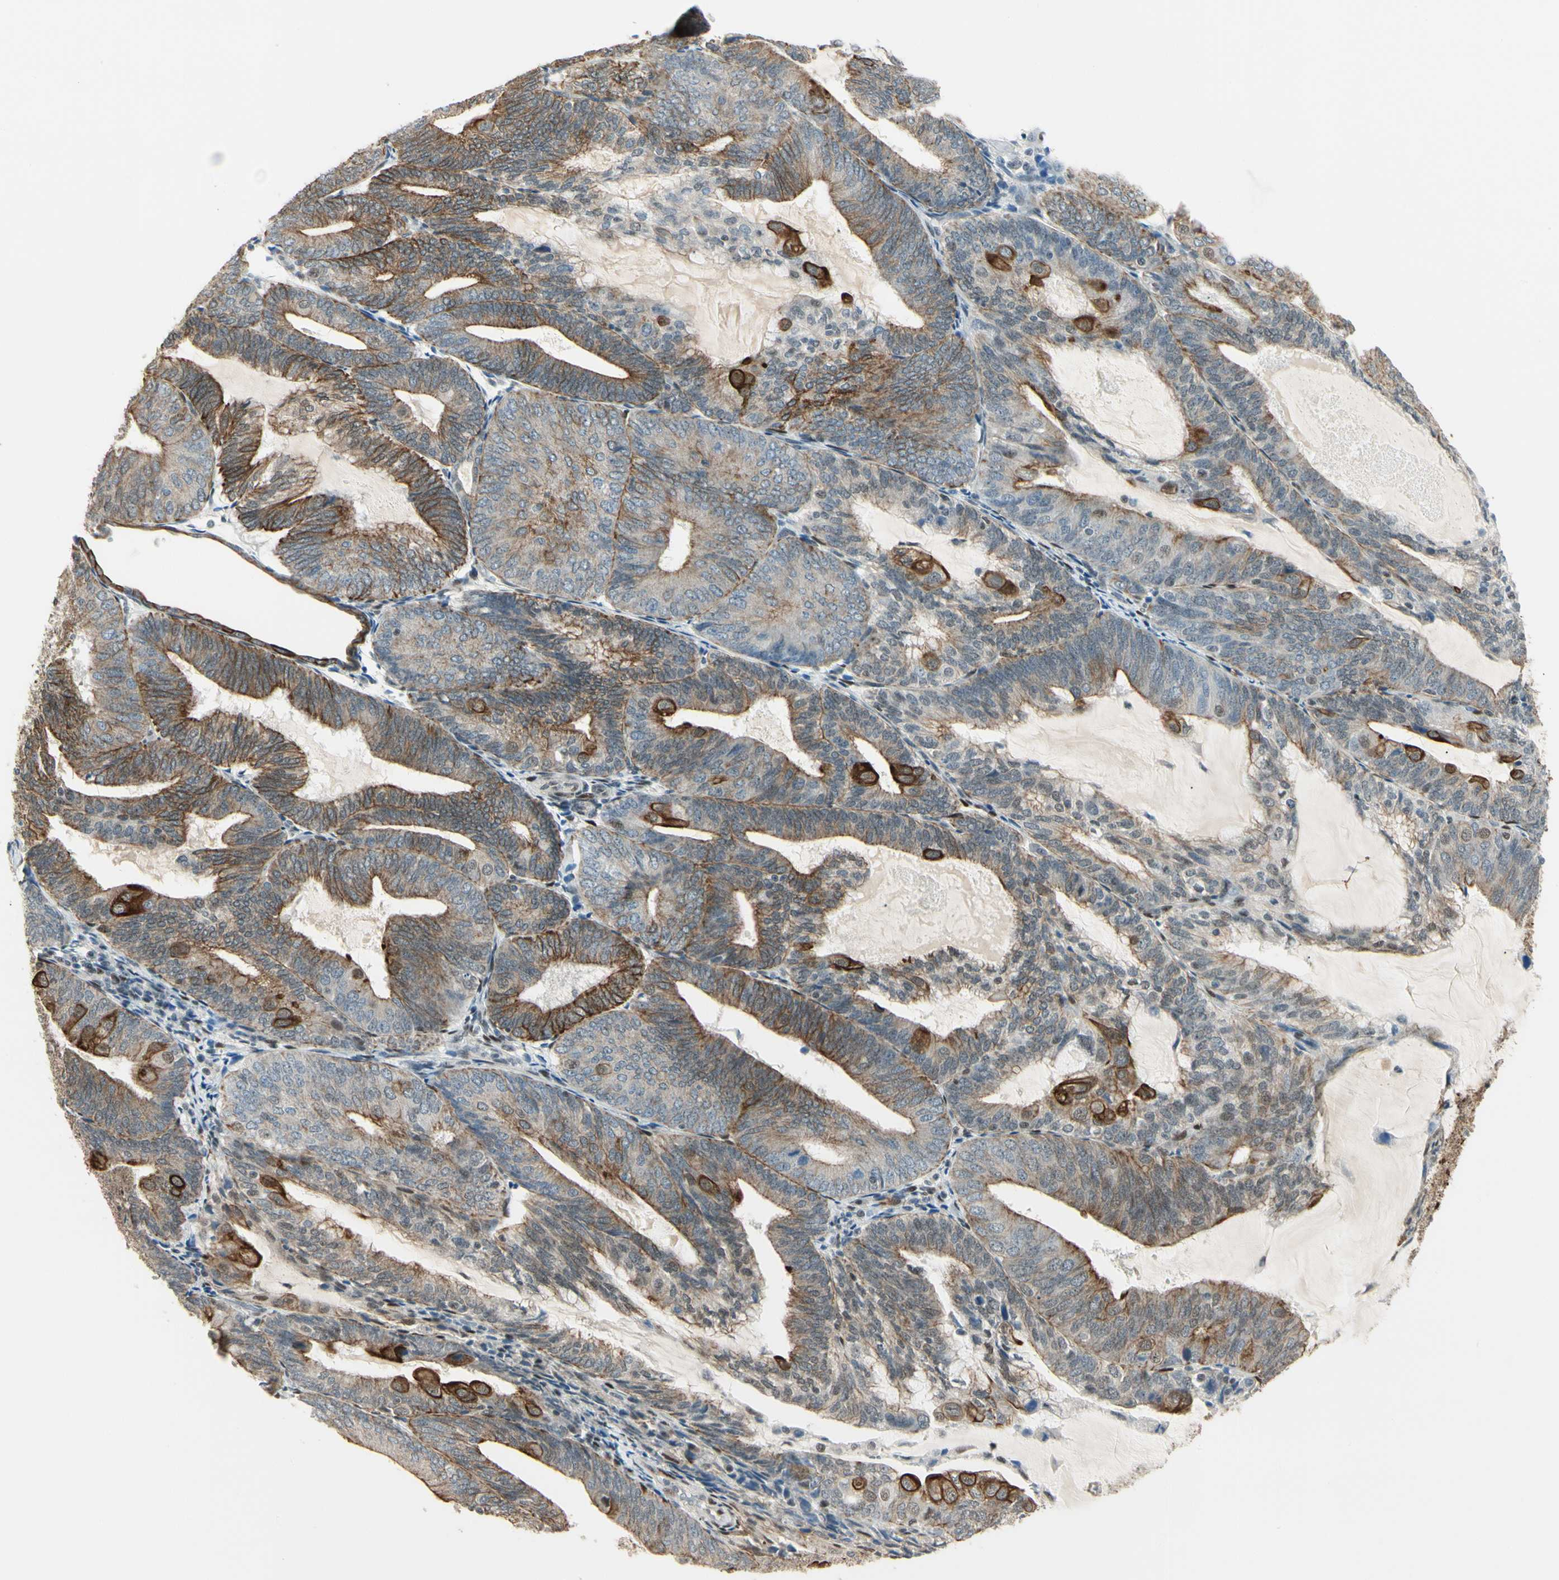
{"staining": {"intensity": "strong", "quantity": "25%-75%", "location": "cytoplasmic/membranous"}, "tissue": "endometrial cancer", "cell_type": "Tumor cells", "image_type": "cancer", "snomed": [{"axis": "morphology", "description": "Adenocarcinoma, NOS"}, {"axis": "topography", "description": "Endometrium"}], "caption": "Brown immunohistochemical staining in endometrial cancer reveals strong cytoplasmic/membranous positivity in about 25%-75% of tumor cells.", "gene": "ATXN1", "patient": {"sex": "female", "age": 81}}